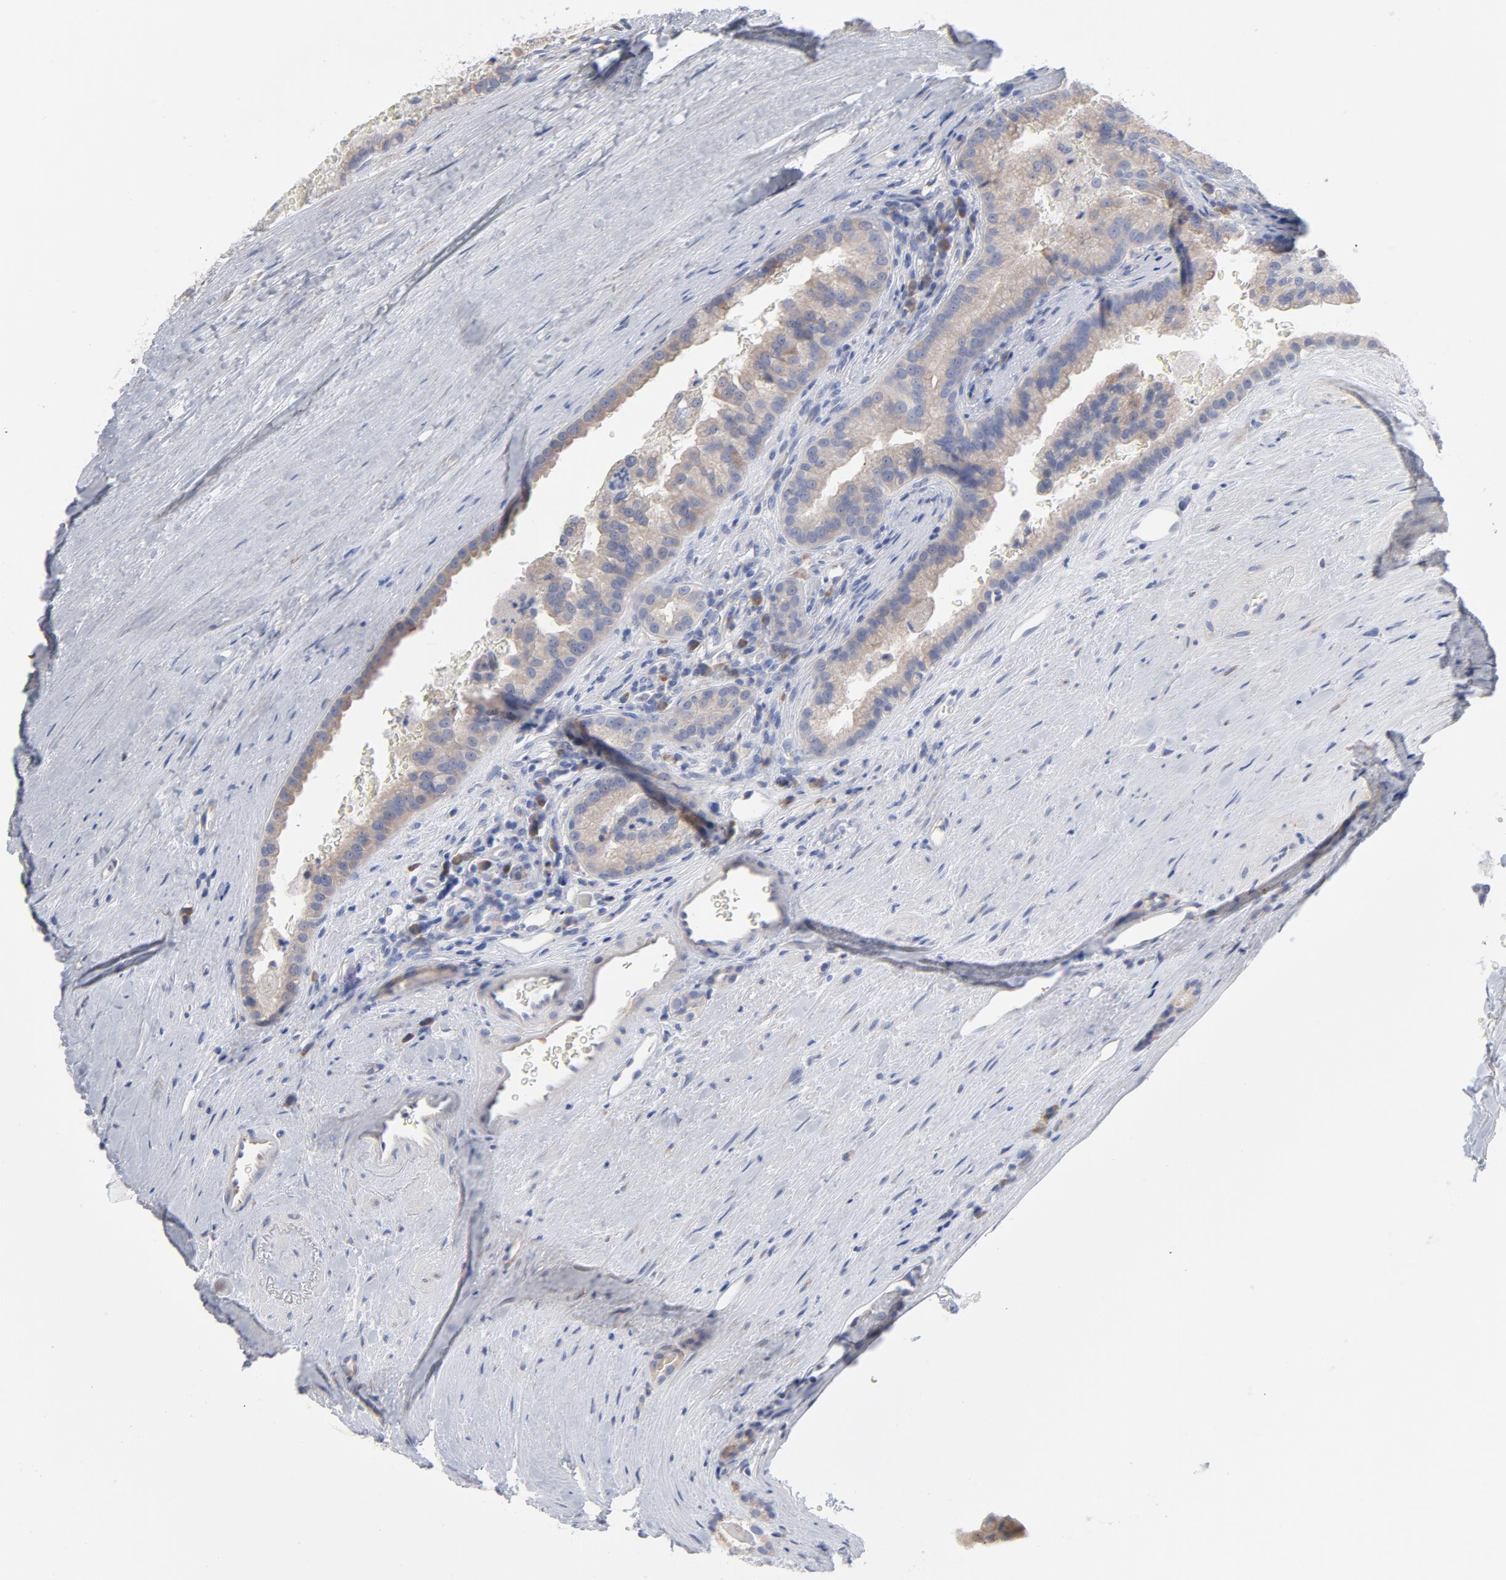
{"staining": {"intensity": "weak", "quantity": "25%-75%", "location": "cytoplasmic/membranous,nuclear"}, "tissue": "renal cancer", "cell_type": "Tumor cells", "image_type": "cancer", "snomed": [{"axis": "morphology", "description": "Adenocarcinoma, NOS"}, {"axis": "topography", "description": "Kidney"}], "caption": "Immunohistochemistry image of renal cancer (adenocarcinoma) stained for a protein (brown), which exhibits low levels of weak cytoplasmic/membranous and nuclear expression in approximately 25%-75% of tumor cells.", "gene": "CPE", "patient": {"sex": "male", "age": 61}}